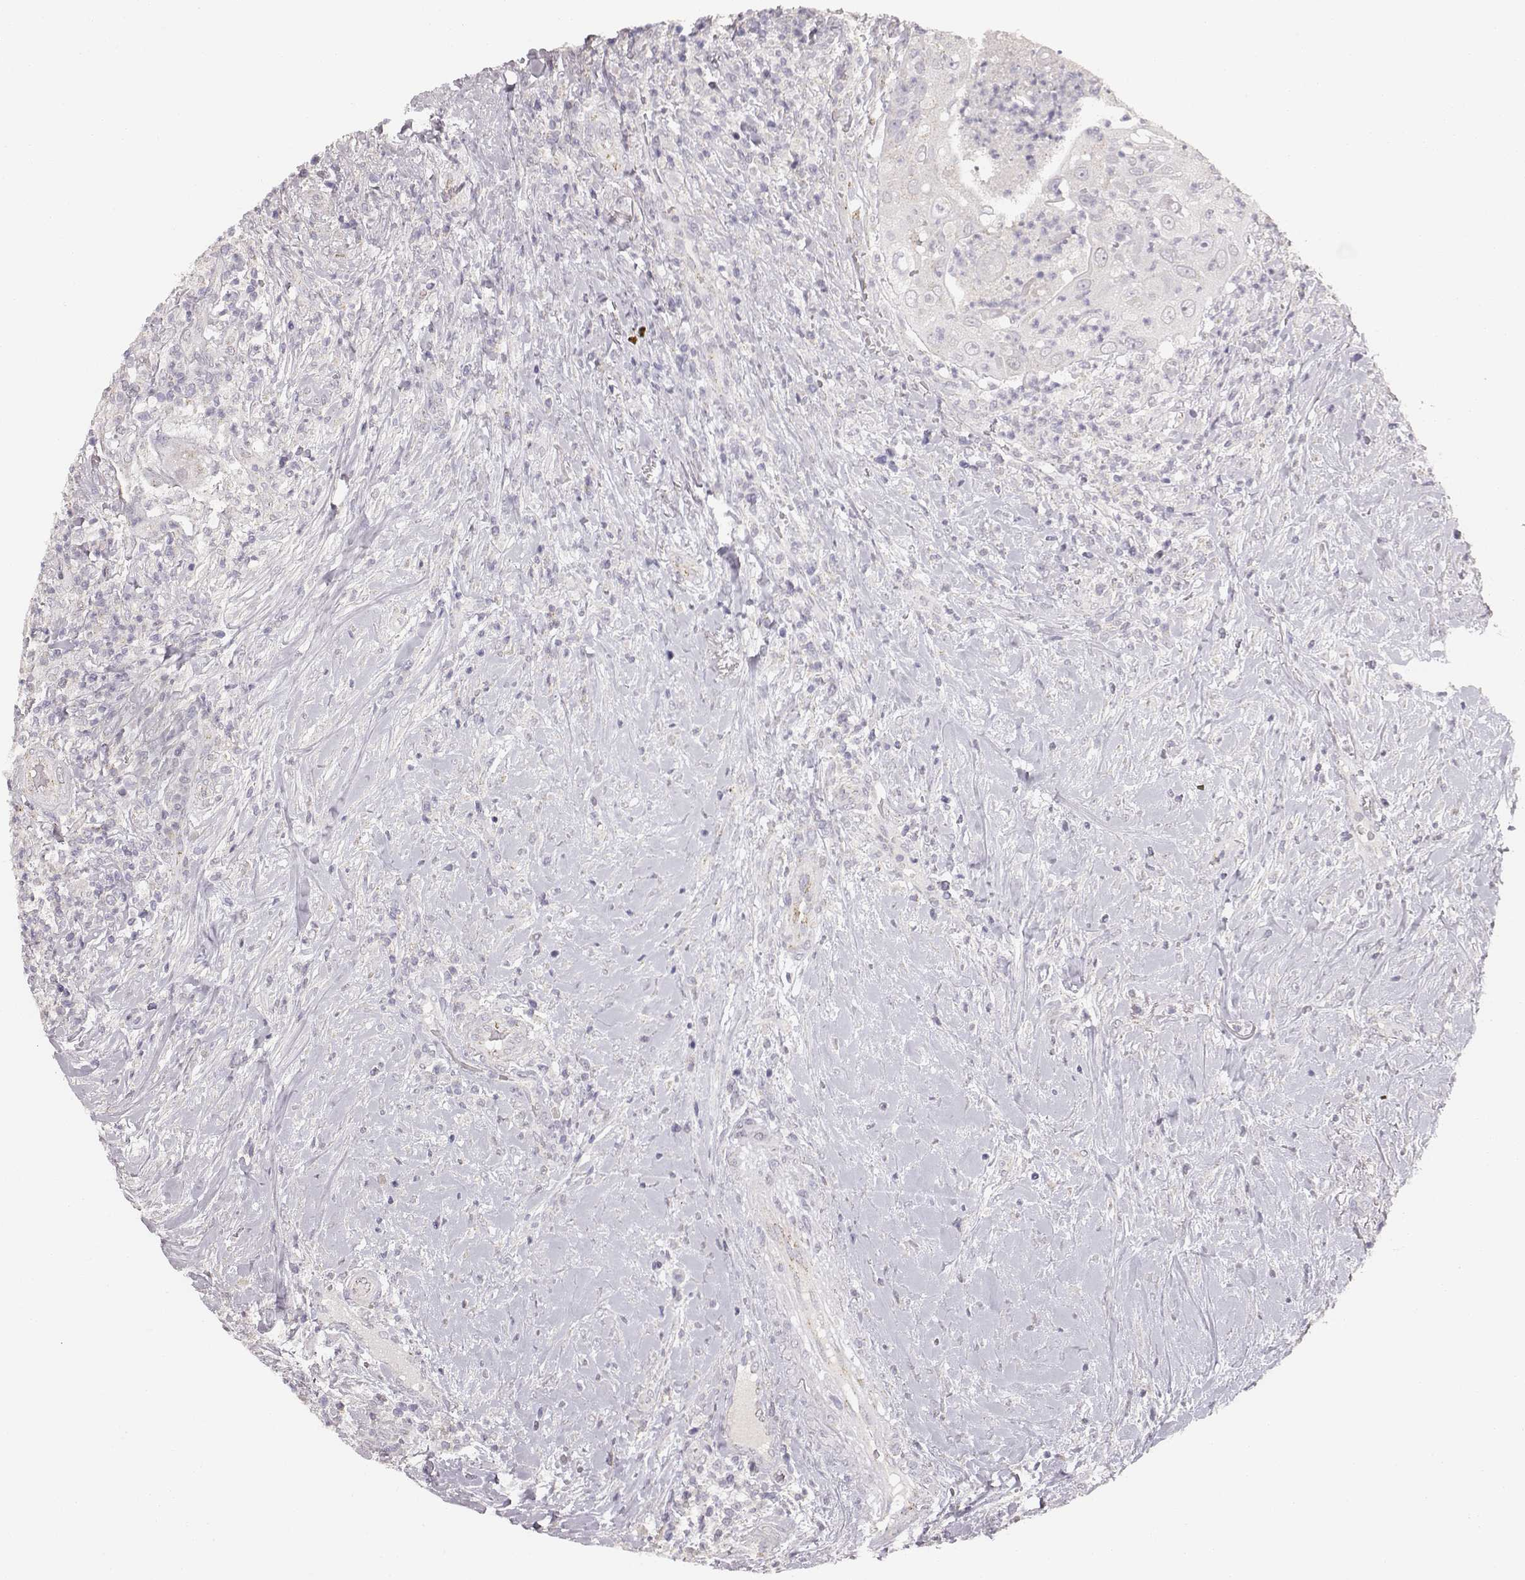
{"staining": {"intensity": "negative", "quantity": "none", "location": "none"}, "tissue": "head and neck cancer", "cell_type": "Tumor cells", "image_type": "cancer", "snomed": [{"axis": "morphology", "description": "Squamous cell carcinoma, NOS"}, {"axis": "topography", "description": "Head-Neck"}], "caption": "High power microscopy micrograph of an IHC histopathology image of head and neck cancer (squamous cell carcinoma), revealing no significant expression in tumor cells.", "gene": "ABCD3", "patient": {"sex": "male", "age": 69}}